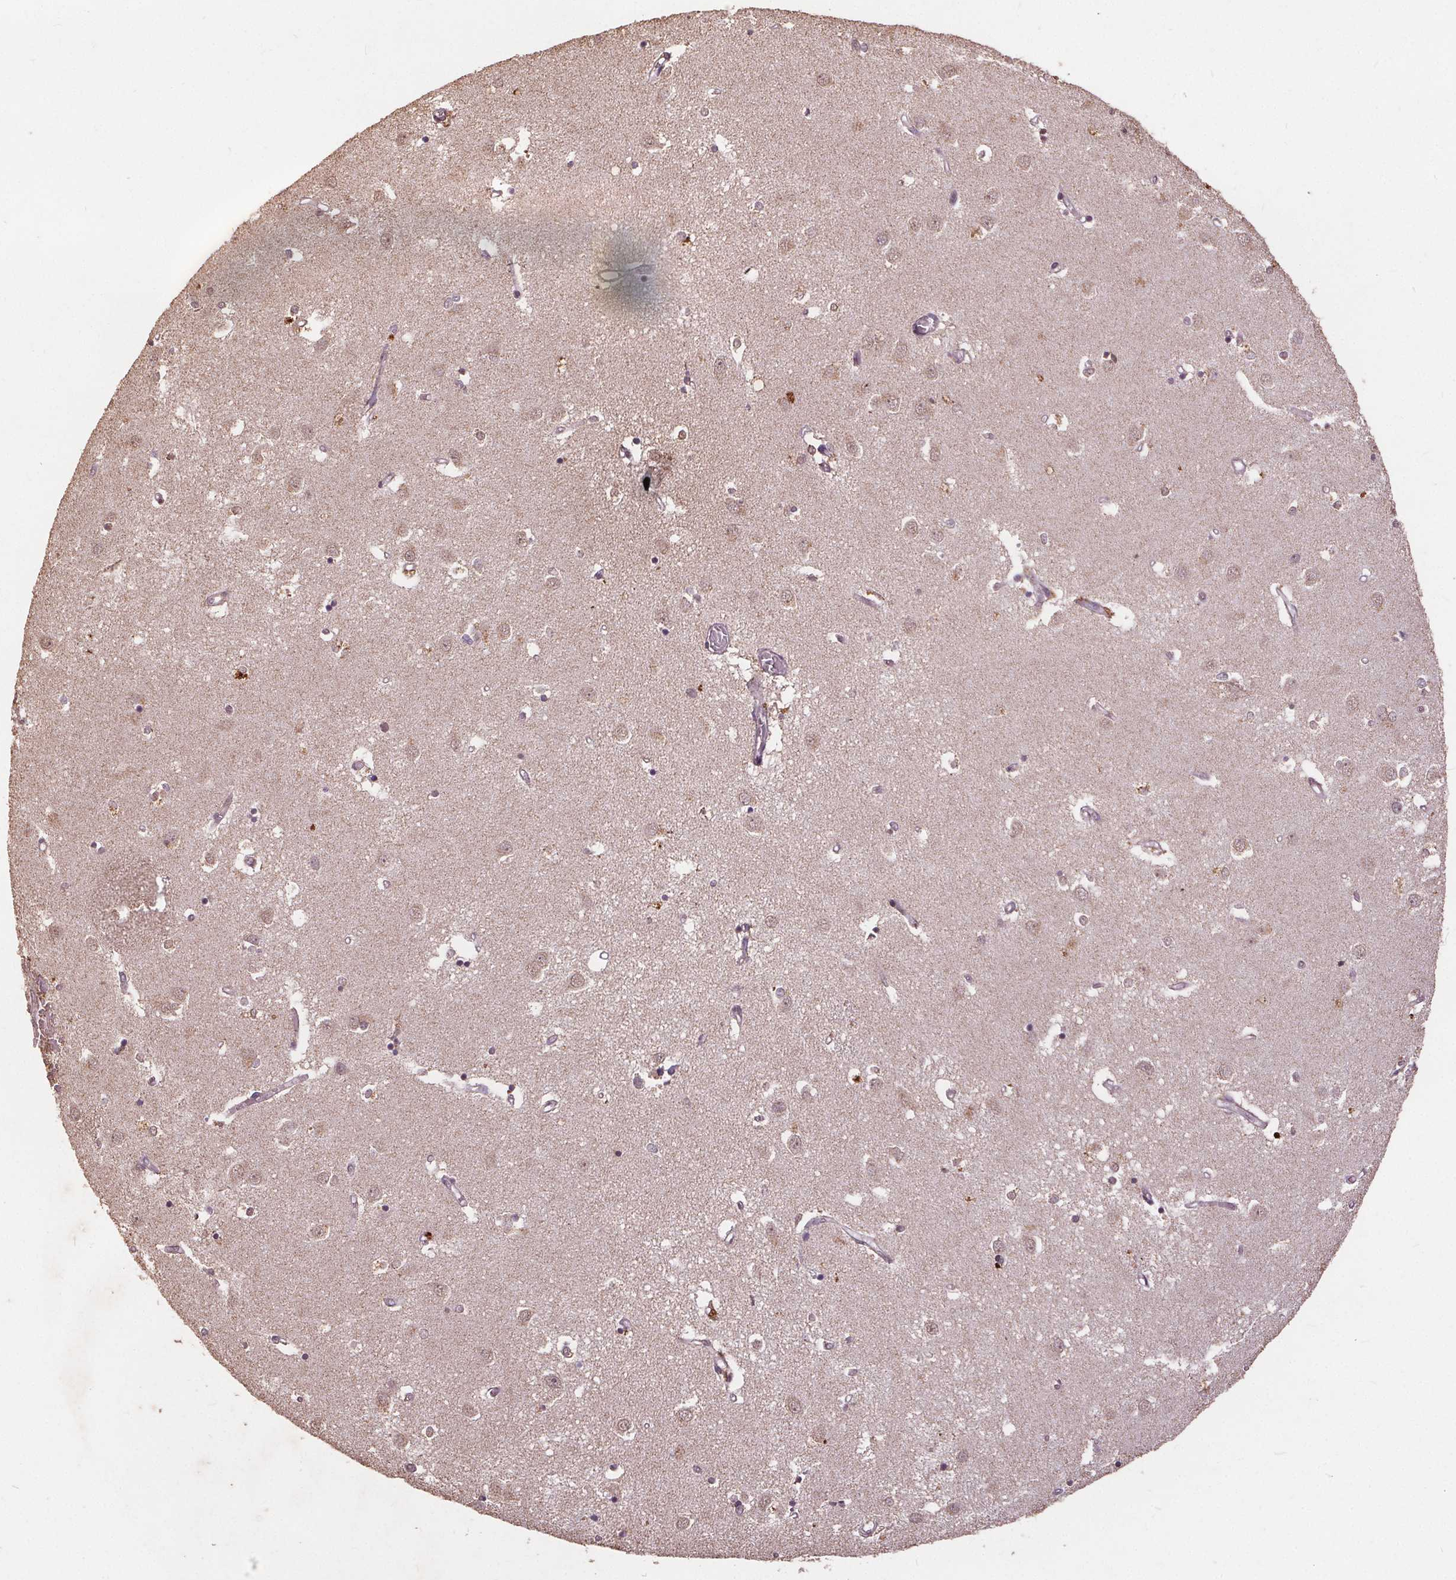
{"staining": {"intensity": "weak", "quantity": "<25%", "location": "nuclear"}, "tissue": "caudate", "cell_type": "Glial cells", "image_type": "normal", "snomed": [{"axis": "morphology", "description": "Normal tissue, NOS"}, {"axis": "topography", "description": "Lateral ventricle wall"}], "caption": "Immunohistochemical staining of normal human caudate displays no significant expression in glial cells. The staining is performed using DAB (3,3'-diaminobenzidine) brown chromogen with nuclei counter-stained in using hematoxylin.", "gene": "DSG3", "patient": {"sex": "male", "age": 54}}